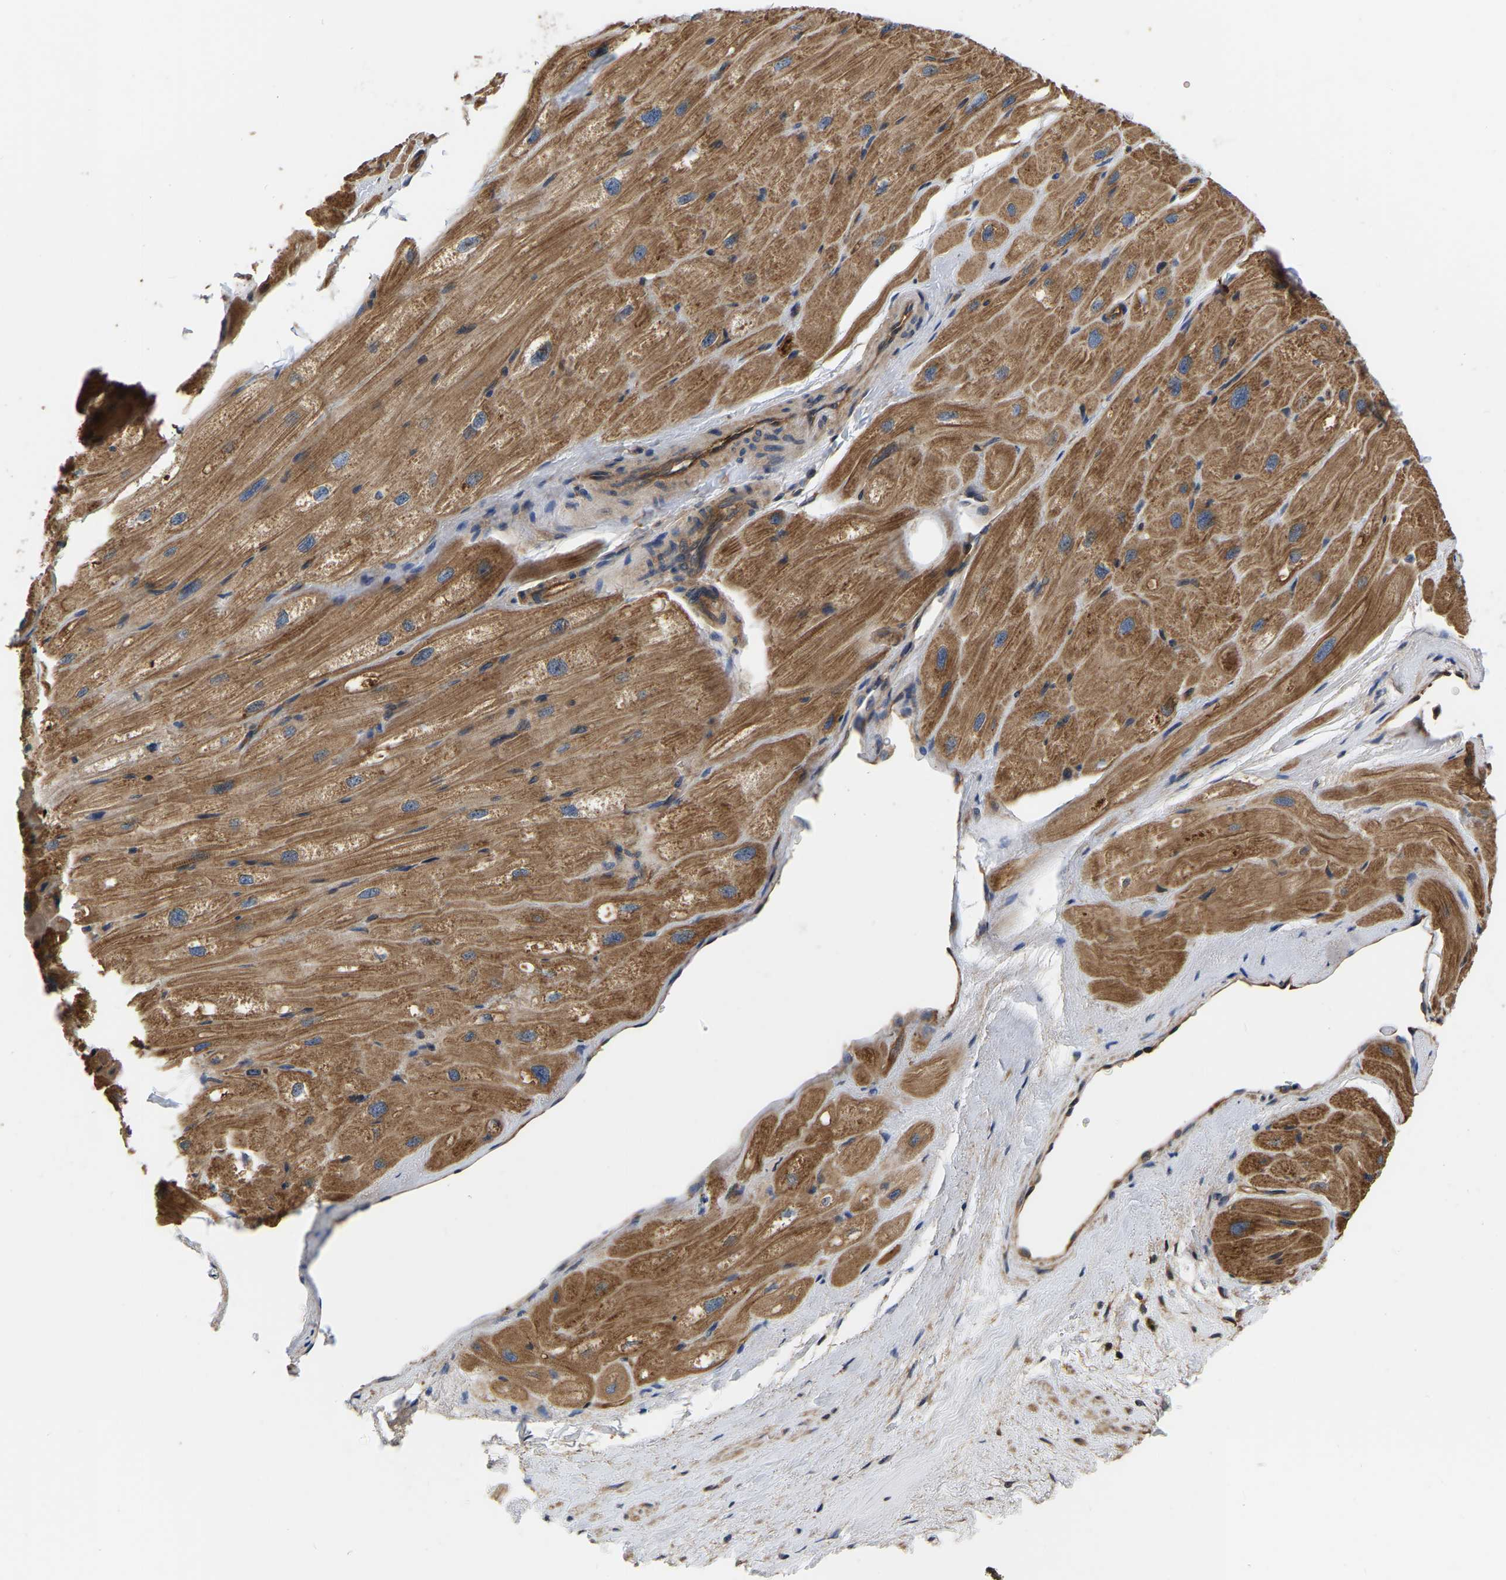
{"staining": {"intensity": "moderate", "quantity": "25%-75%", "location": "cytoplasmic/membranous"}, "tissue": "heart muscle", "cell_type": "Cardiomyocytes", "image_type": "normal", "snomed": [{"axis": "morphology", "description": "Normal tissue, NOS"}, {"axis": "topography", "description": "Heart"}], "caption": "Protein expression by immunohistochemistry reveals moderate cytoplasmic/membranous expression in about 25%-75% of cardiomyocytes in unremarkable heart muscle.", "gene": "GARS1", "patient": {"sex": "male", "age": 49}}